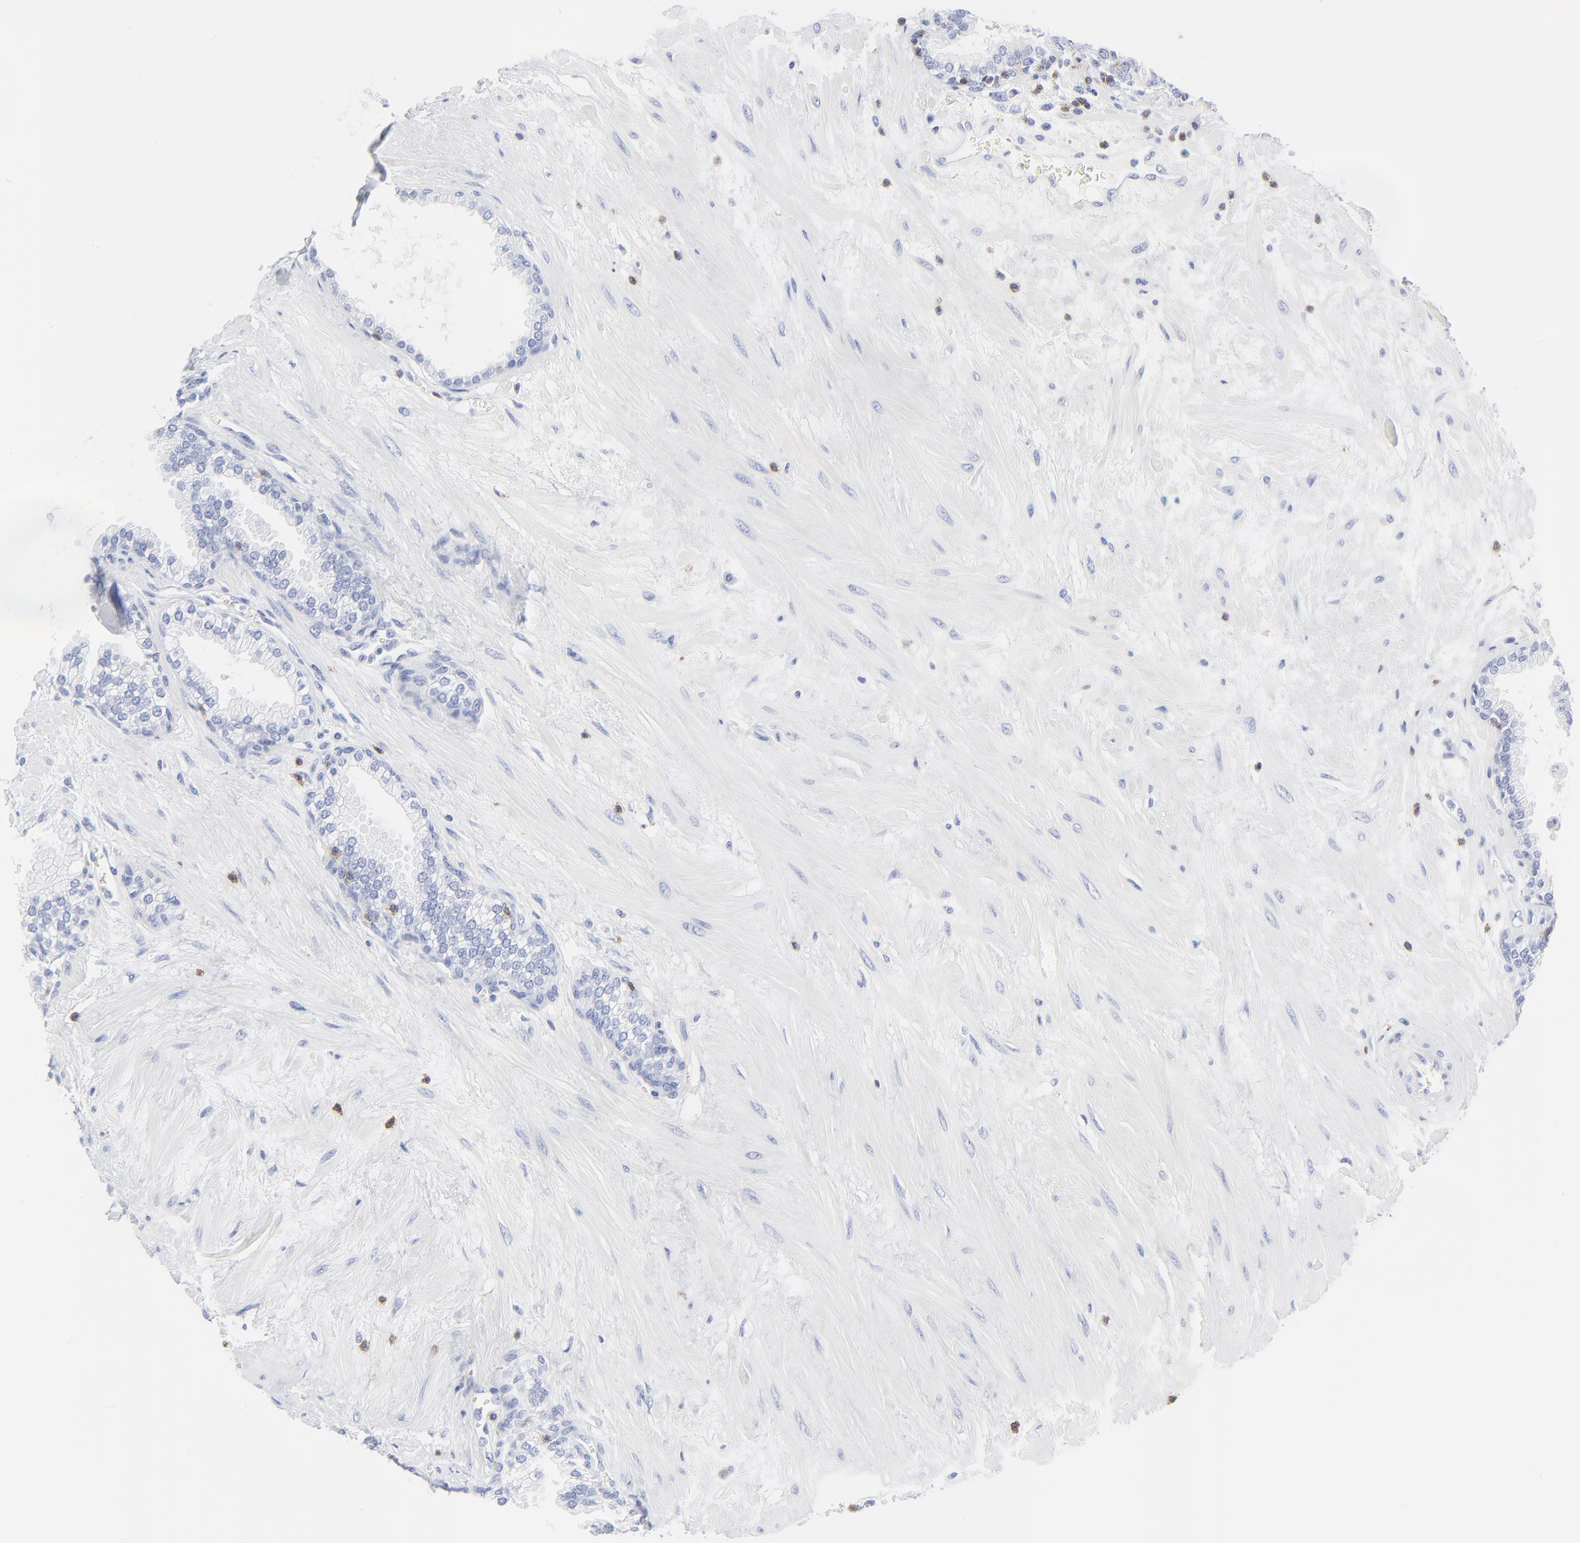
{"staining": {"intensity": "negative", "quantity": "none", "location": "none"}, "tissue": "prostate", "cell_type": "Glandular cells", "image_type": "normal", "snomed": [{"axis": "morphology", "description": "Normal tissue, NOS"}, {"axis": "topography", "description": "Prostate"}], "caption": "Glandular cells are negative for brown protein staining in normal prostate. (IHC, brightfield microscopy, high magnification).", "gene": "LCK", "patient": {"sex": "male", "age": 64}}